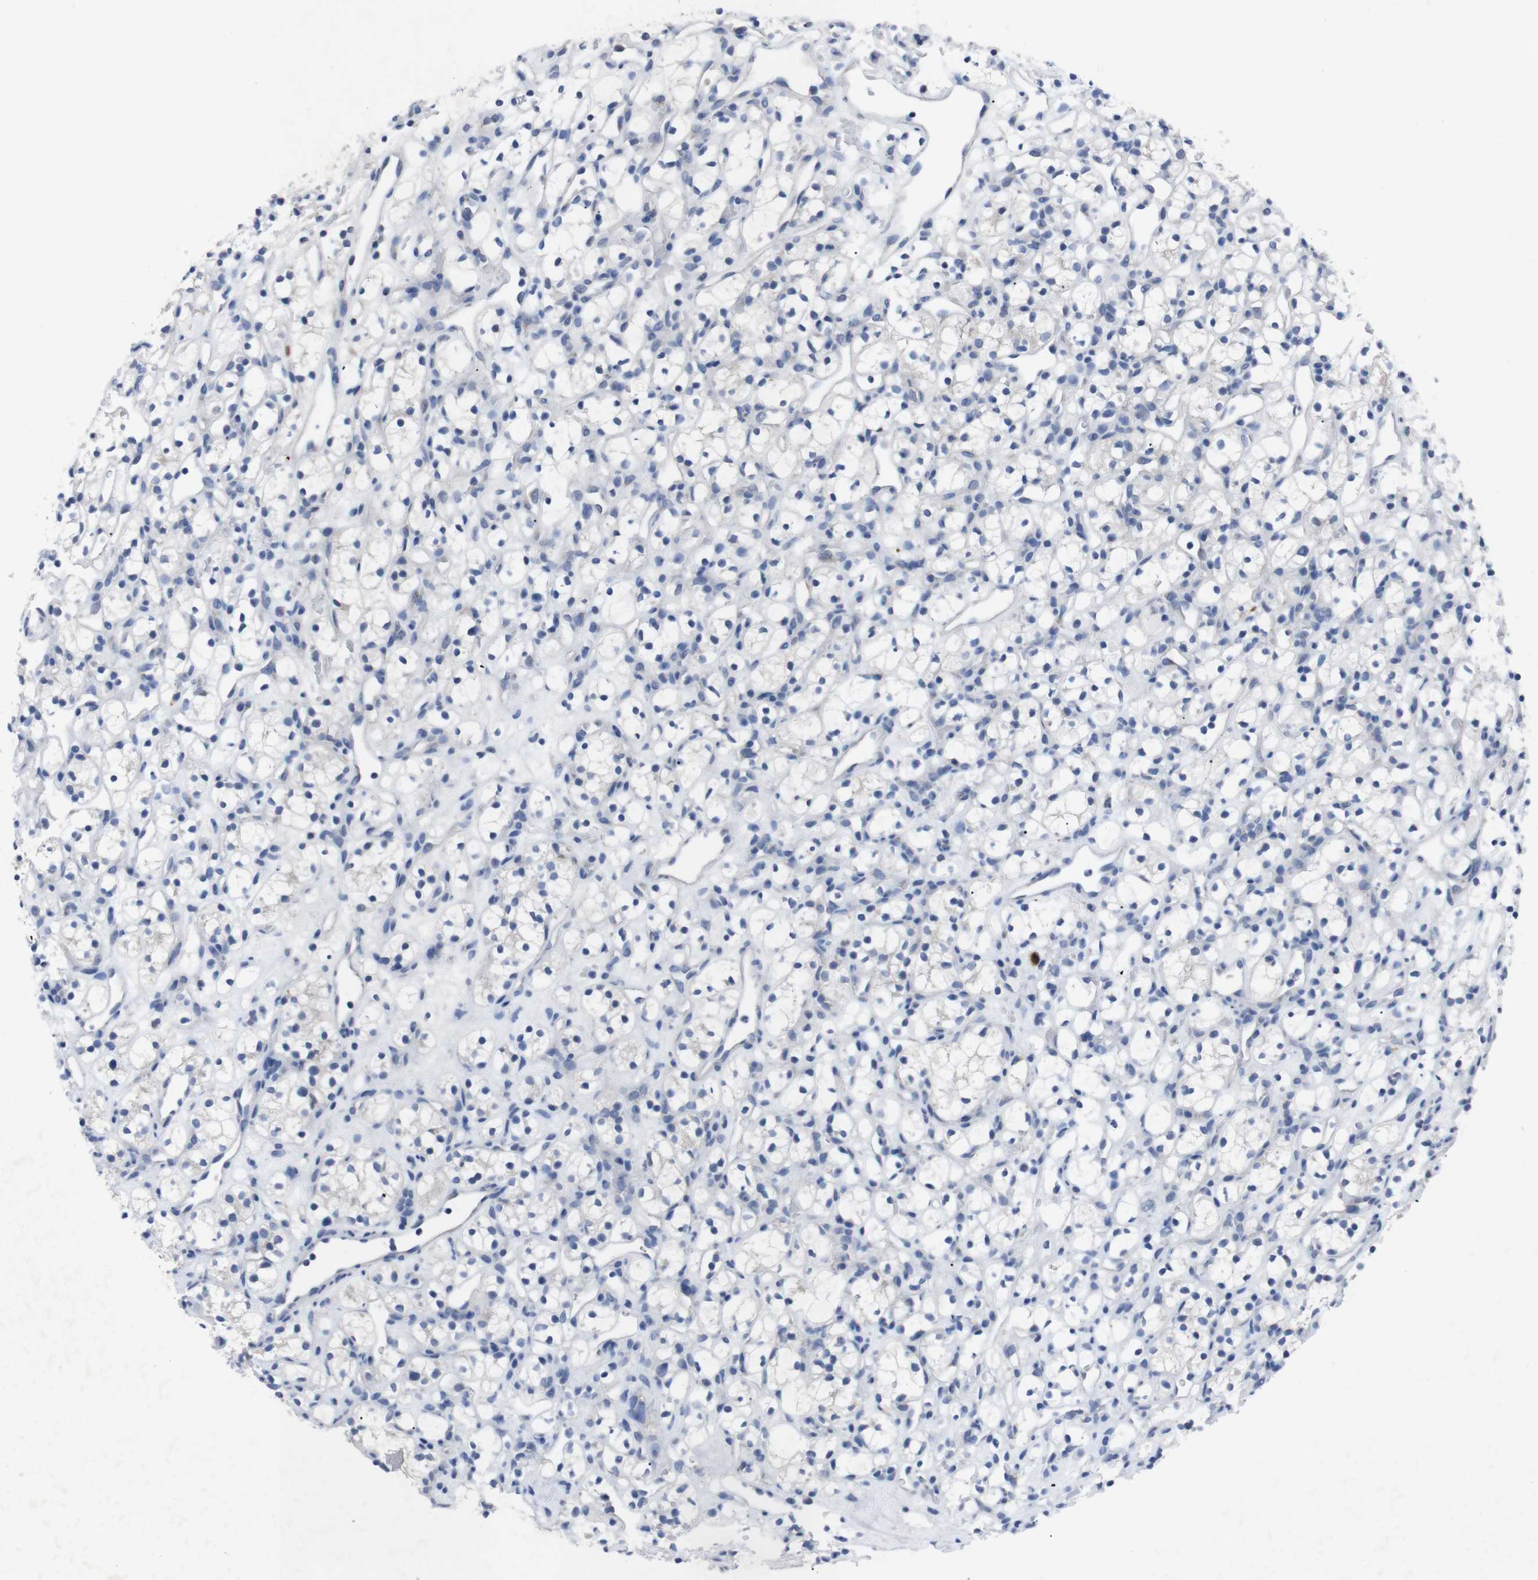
{"staining": {"intensity": "negative", "quantity": "none", "location": "none"}, "tissue": "renal cancer", "cell_type": "Tumor cells", "image_type": "cancer", "snomed": [{"axis": "morphology", "description": "Adenocarcinoma, NOS"}, {"axis": "topography", "description": "Kidney"}], "caption": "This is an immunohistochemistry histopathology image of human renal cancer. There is no expression in tumor cells.", "gene": "IRF4", "patient": {"sex": "female", "age": 60}}